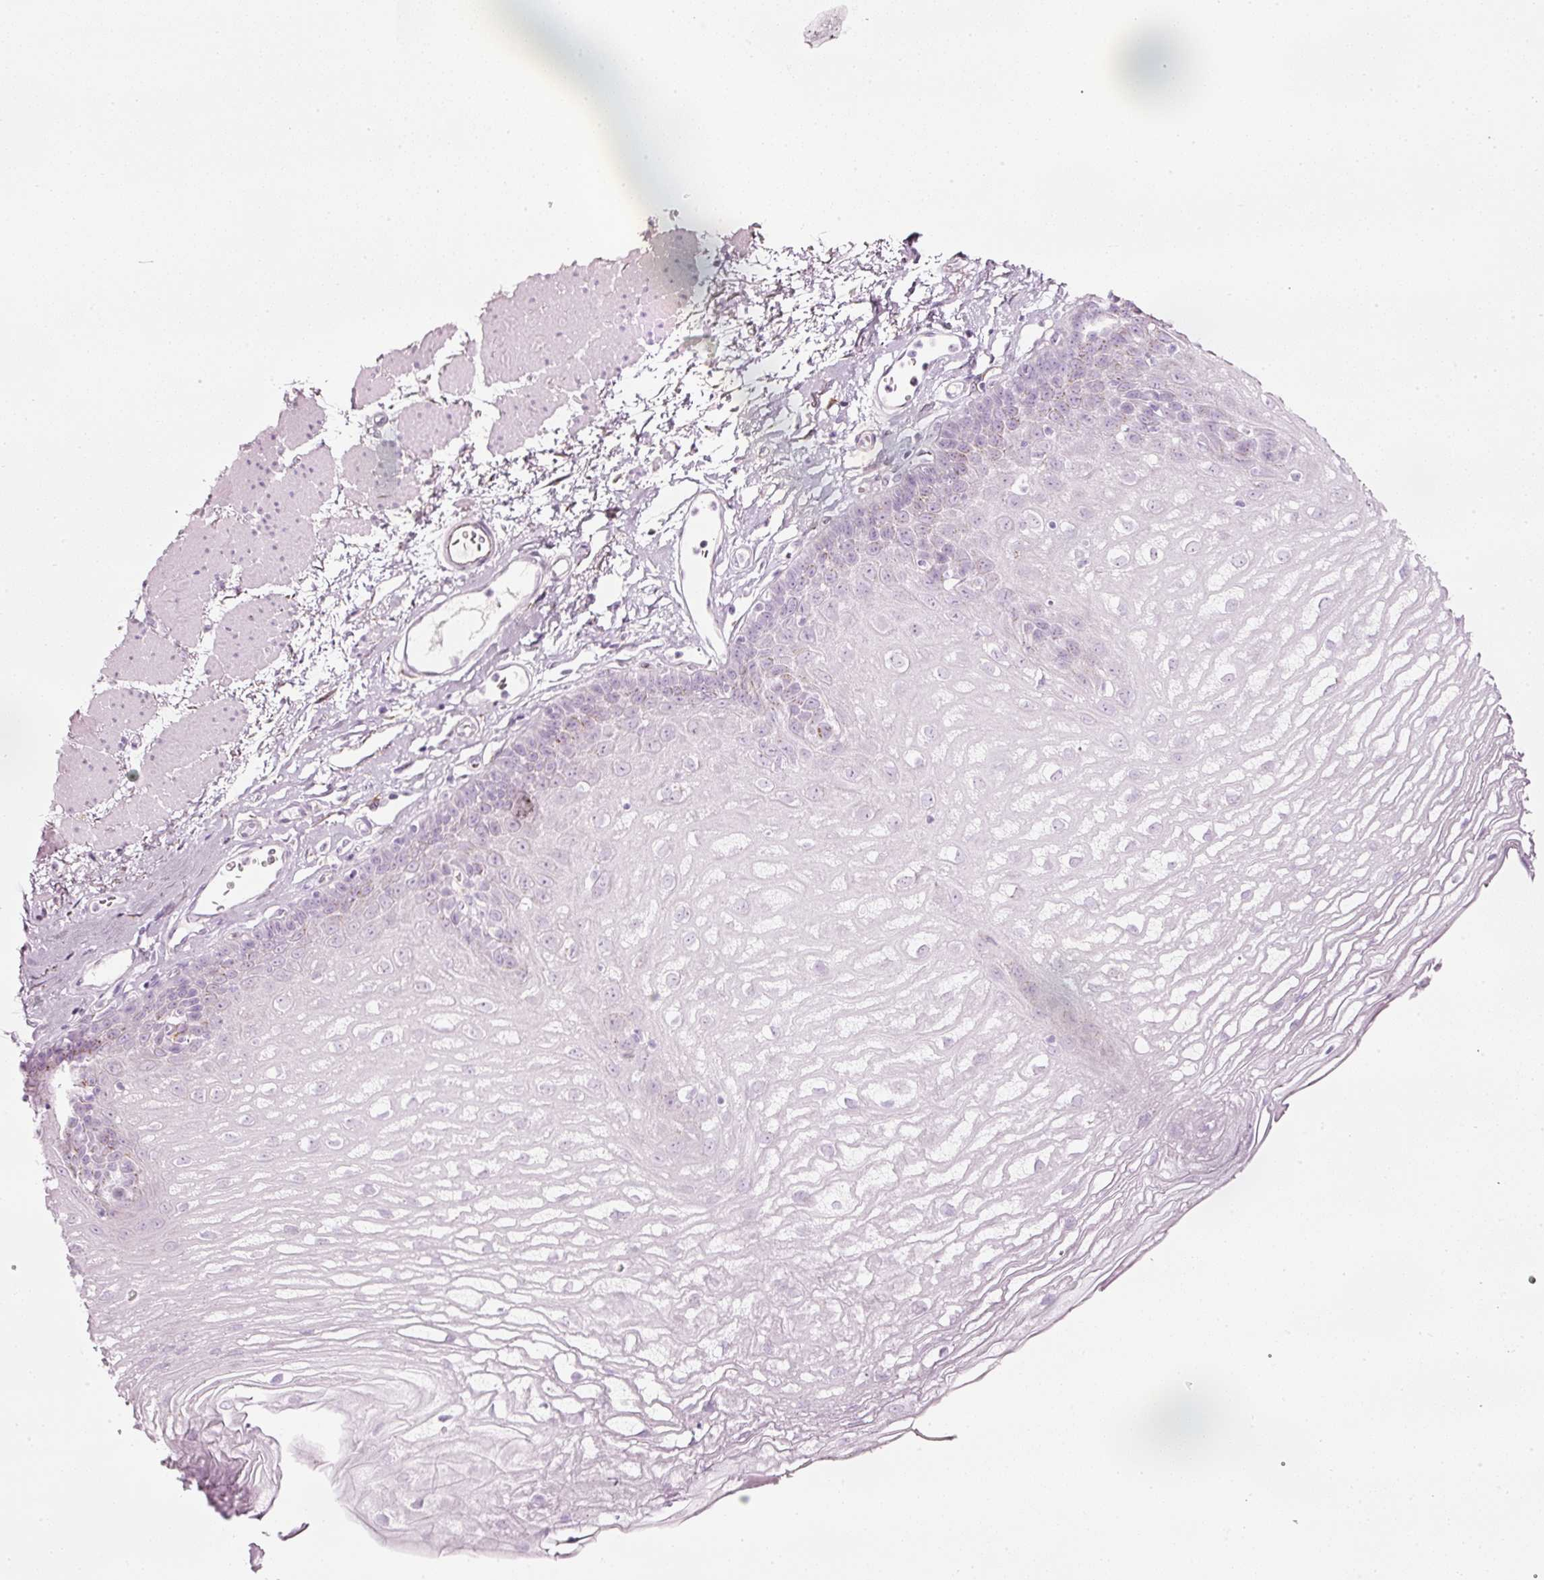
{"staining": {"intensity": "moderate", "quantity": "<25%", "location": "cytoplasmic/membranous"}, "tissue": "esophagus", "cell_type": "Squamous epithelial cells", "image_type": "normal", "snomed": [{"axis": "morphology", "description": "Normal tissue, NOS"}, {"axis": "topography", "description": "Esophagus"}], "caption": "Immunohistochemical staining of normal human esophagus exhibits <25% levels of moderate cytoplasmic/membranous protein expression in about <25% of squamous epithelial cells. (IHC, brightfield microscopy, high magnification).", "gene": "SDF4", "patient": {"sex": "female", "age": 81}}